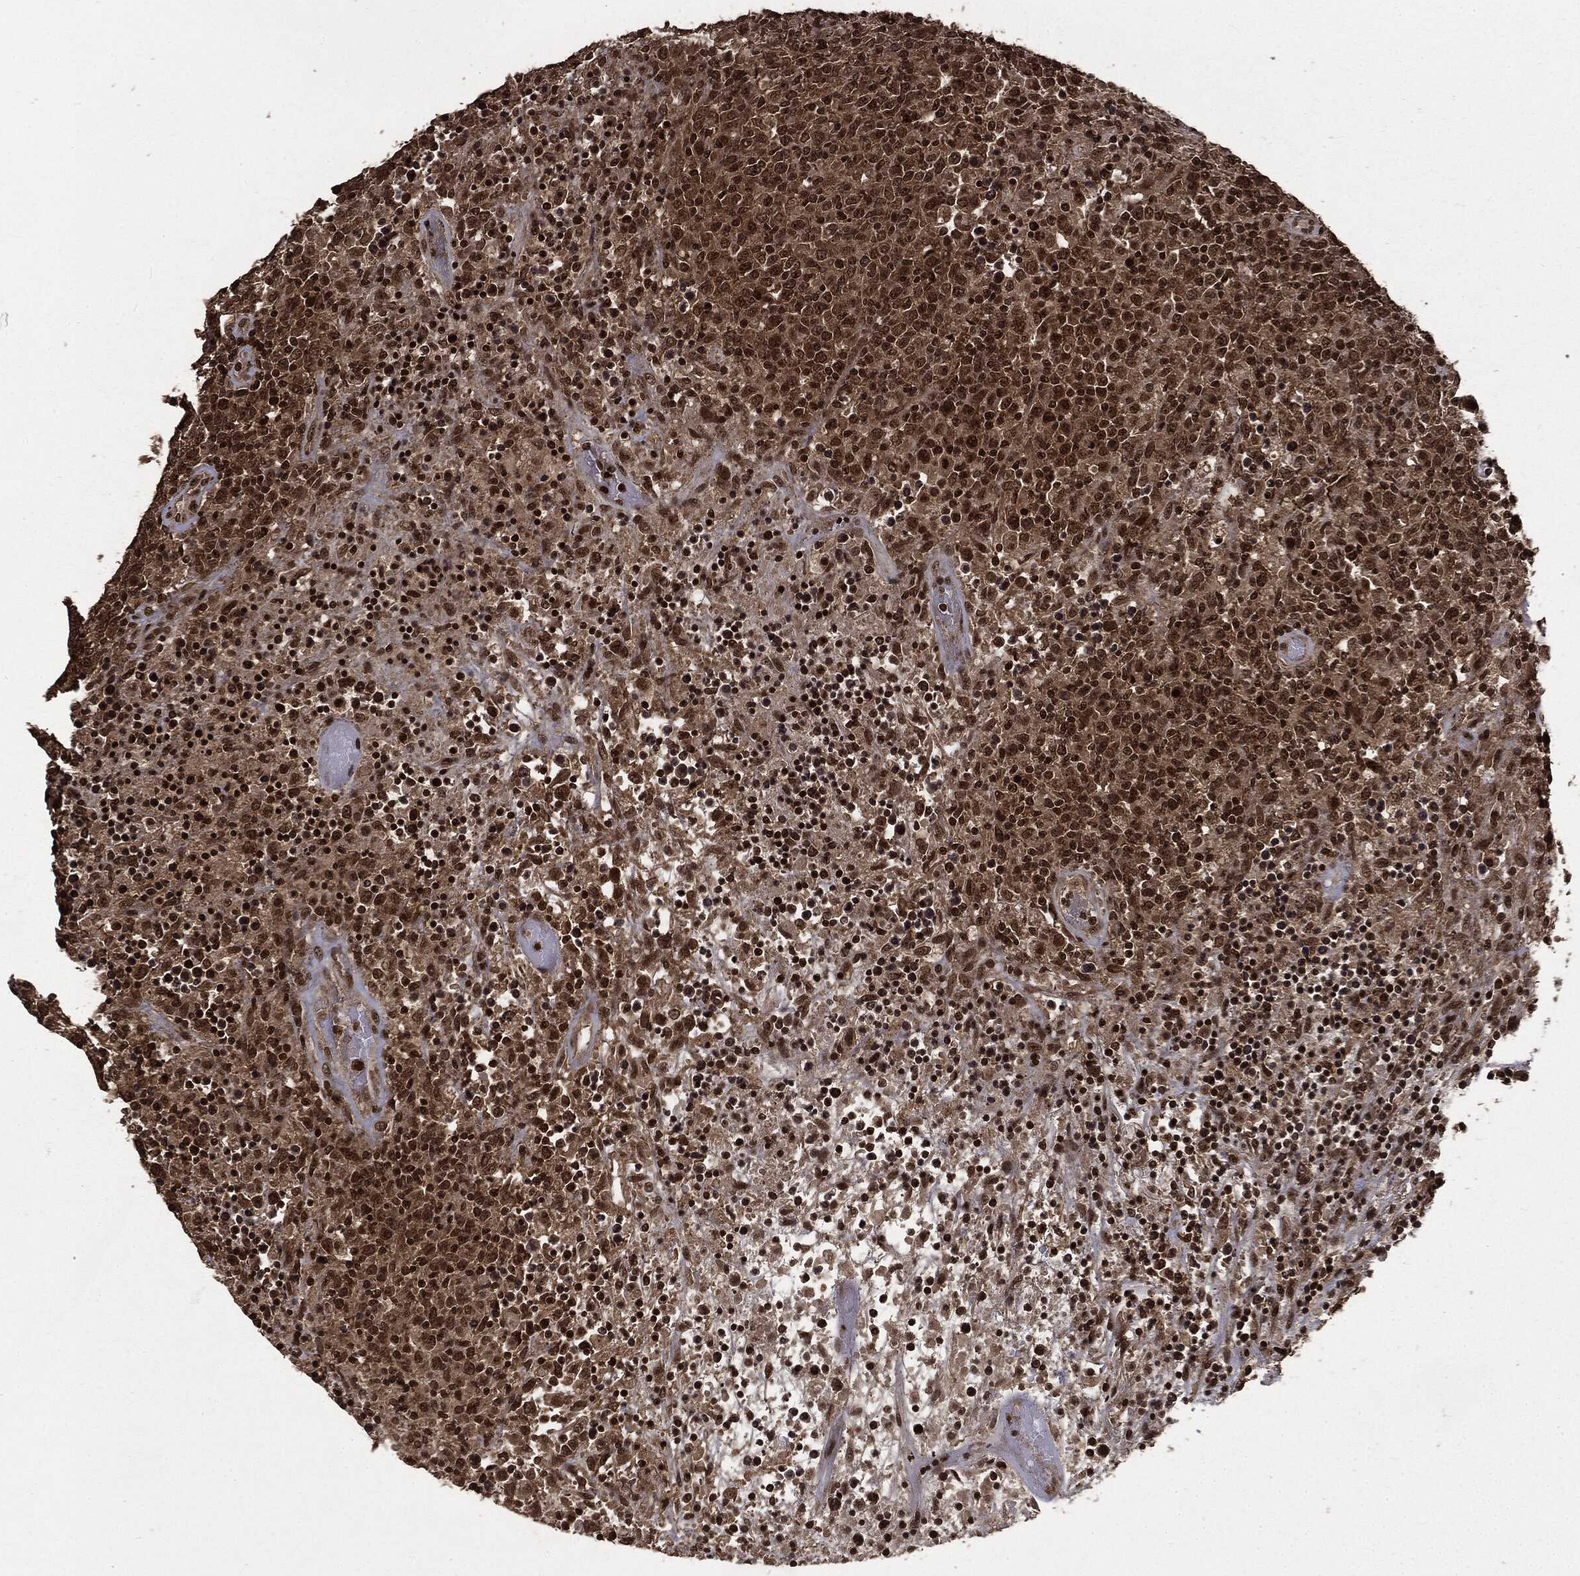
{"staining": {"intensity": "moderate", "quantity": ">75%", "location": "nuclear"}, "tissue": "lymphoma", "cell_type": "Tumor cells", "image_type": "cancer", "snomed": [{"axis": "morphology", "description": "Malignant lymphoma, non-Hodgkin's type, High grade"}, {"axis": "topography", "description": "Lung"}], "caption": "Immunohistochemical staining of lymphoma reveals moderate nuclear protein expression in approximately >75% of tumor cells.", "gene": "CTDP1", "patient": {"sex": "male", "age": 79}}